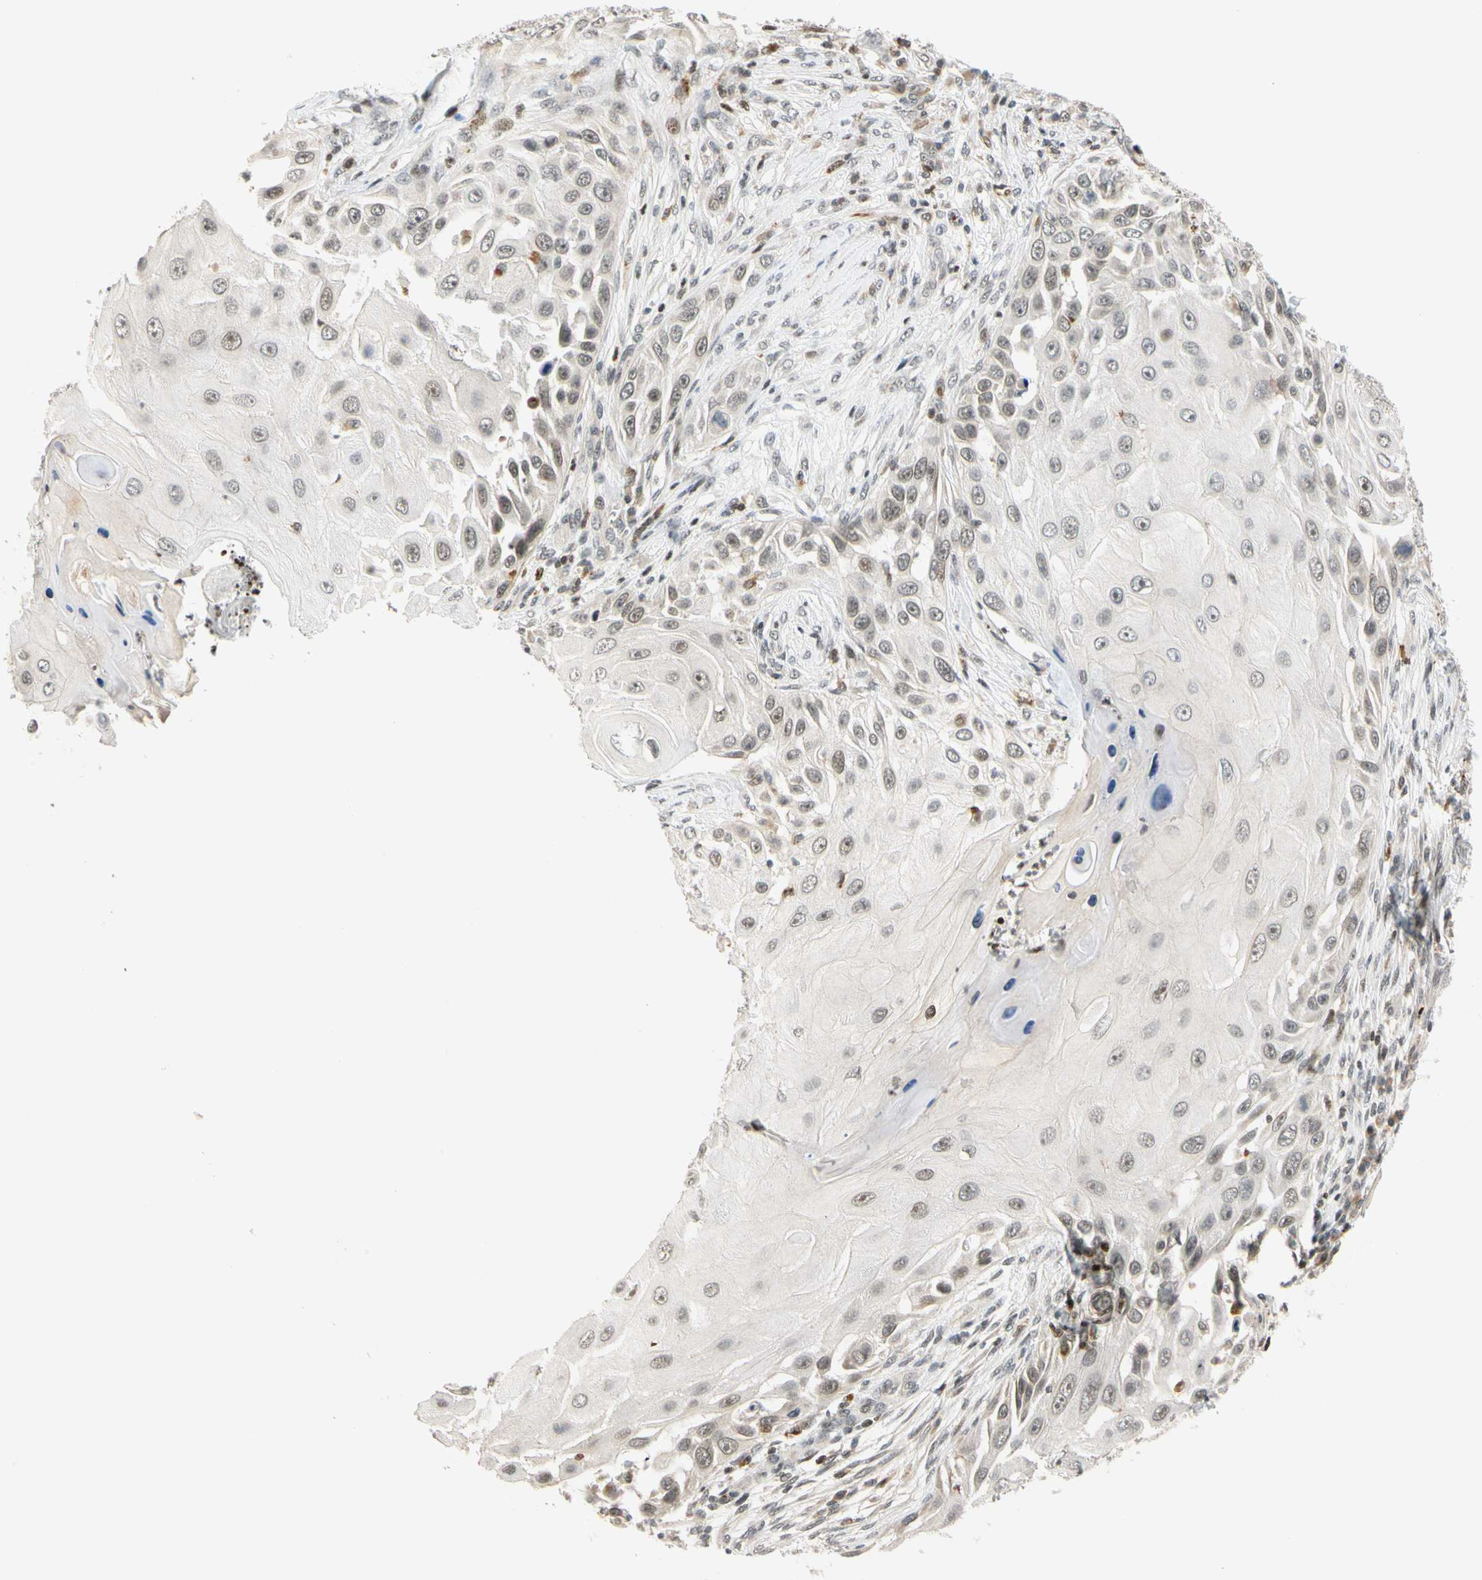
{"staining": {"intensity": "weak", "quantity": "<25%", "location": "nuclear"}, "tissue": "skin cancer", "cell_type": "Tumor cells", "image_type": "cancer", "snomed": [{"axis": "morphology", "description": "Squamous cell carcinoma, NOS"}, {"axis": "topography", "description": "Skin"}], "caption": "The IHC histopathology image has no significant expression in tumor cells of squamous cell carcinoma (skin) tissue.", "gene": "CDK7", "patient": {"sex": "female", "age": 44}}